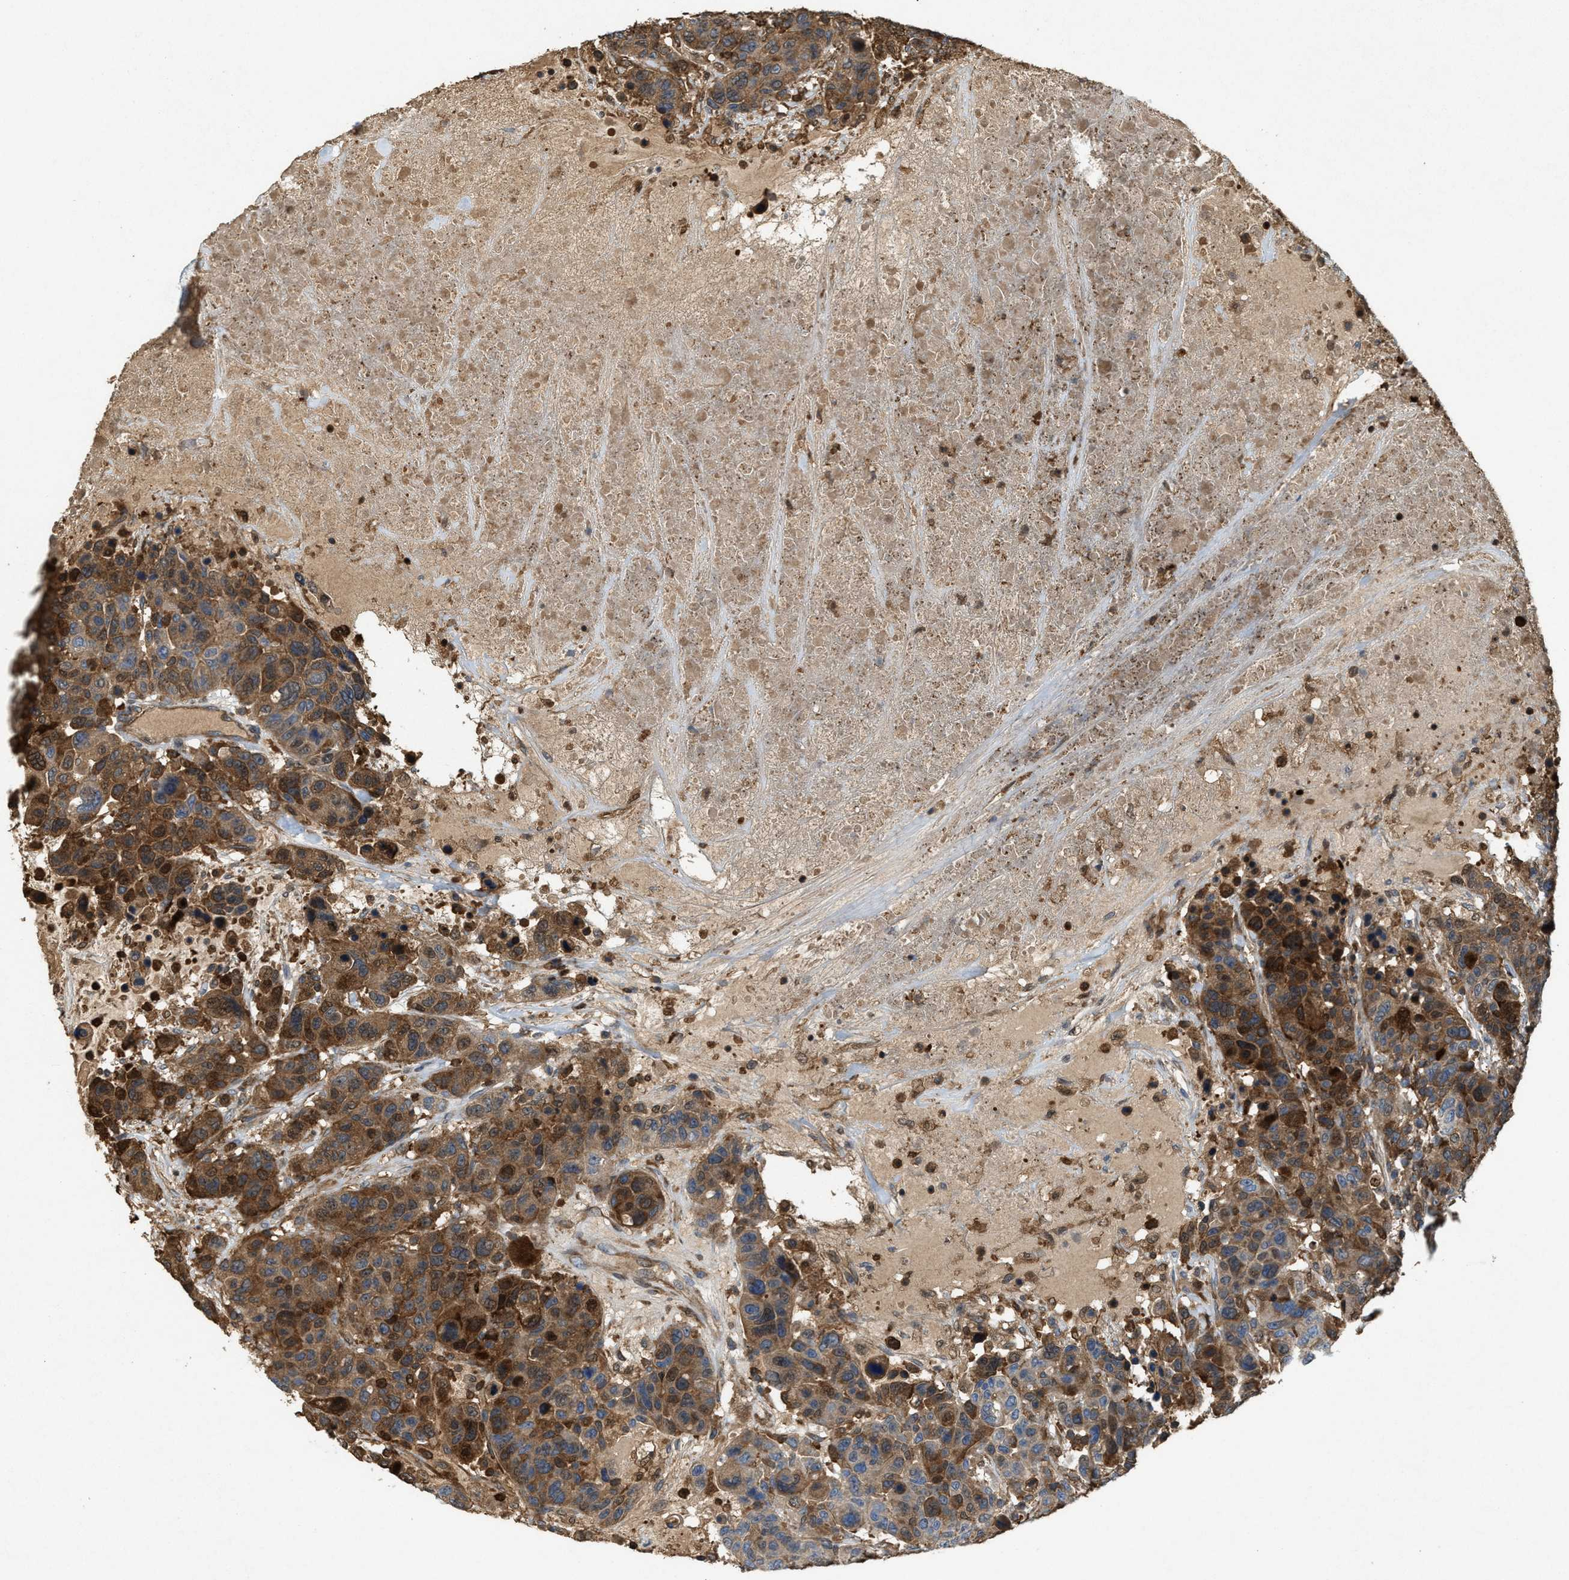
{"staining": {"intensity": "moderate", "quantity": ">75%", "location": "cytoplasmic/membranous"}, "tissue": "breast cancer", "cell_type": "Tumor cells", "image_type": "cancer", "snomed": [{"axis": "morphology", "description": "Duct carcinoma"}, {"axis": "topography", "description": "Breast"}], "caption": "DAB (3,3'-diaminobenzidine) immunohistochemical staining of breast invasive ductal carcinoma exhibits moderate cytoplasmic/membranous protein positivity in about >75% of tumor cells.", "gene": "SERPINB5", "patient": {"sex": "female", "age": 37}}